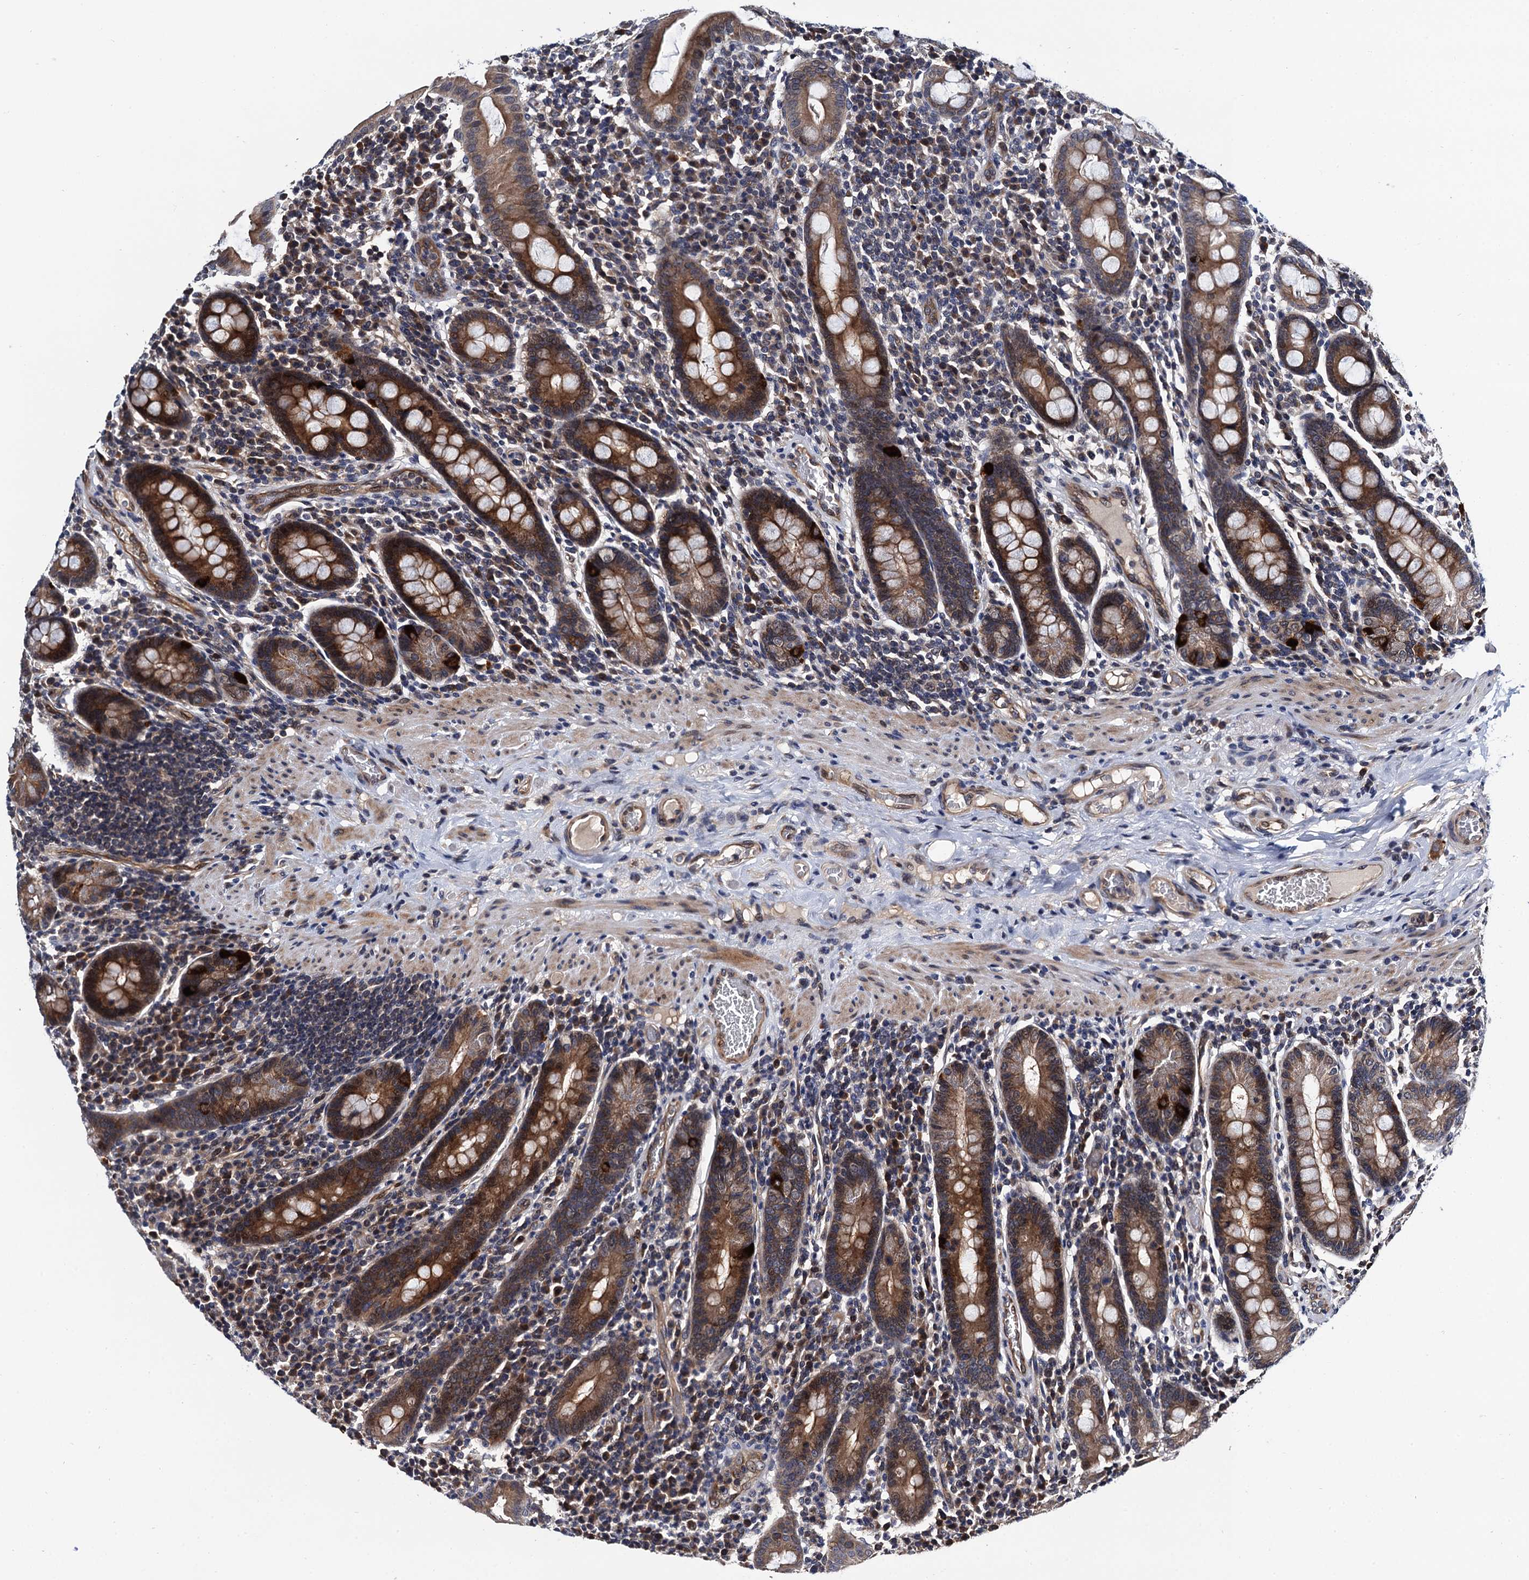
{"staining": {"intensity": "strong", "quantity": ">75%", "location": "cytoplasmic/membranous,nuclear"}, "tissue": "duodenum", "cell_type": "Glandular cells", "image_type": "normal", "snomed": [{"axis": "morphology", "description": "Normal tissue, NOS"}, {"axis": "morphology", "description": "Adenocarcinoma, NOS"}, {"axis": "topography", "description": "Pancreas"}, {"axis": "topography", "description": "Duodenum"}], "caption": "A brown stain shows strong cytoplasmic/membranous,nuclear expression of a protein in glandular cells of unremarkable human duodenum. (IHC, brightfield microscopy, high magnification).", "gene": "NAA16", "patient": {"sex": "male", "age": 50}}